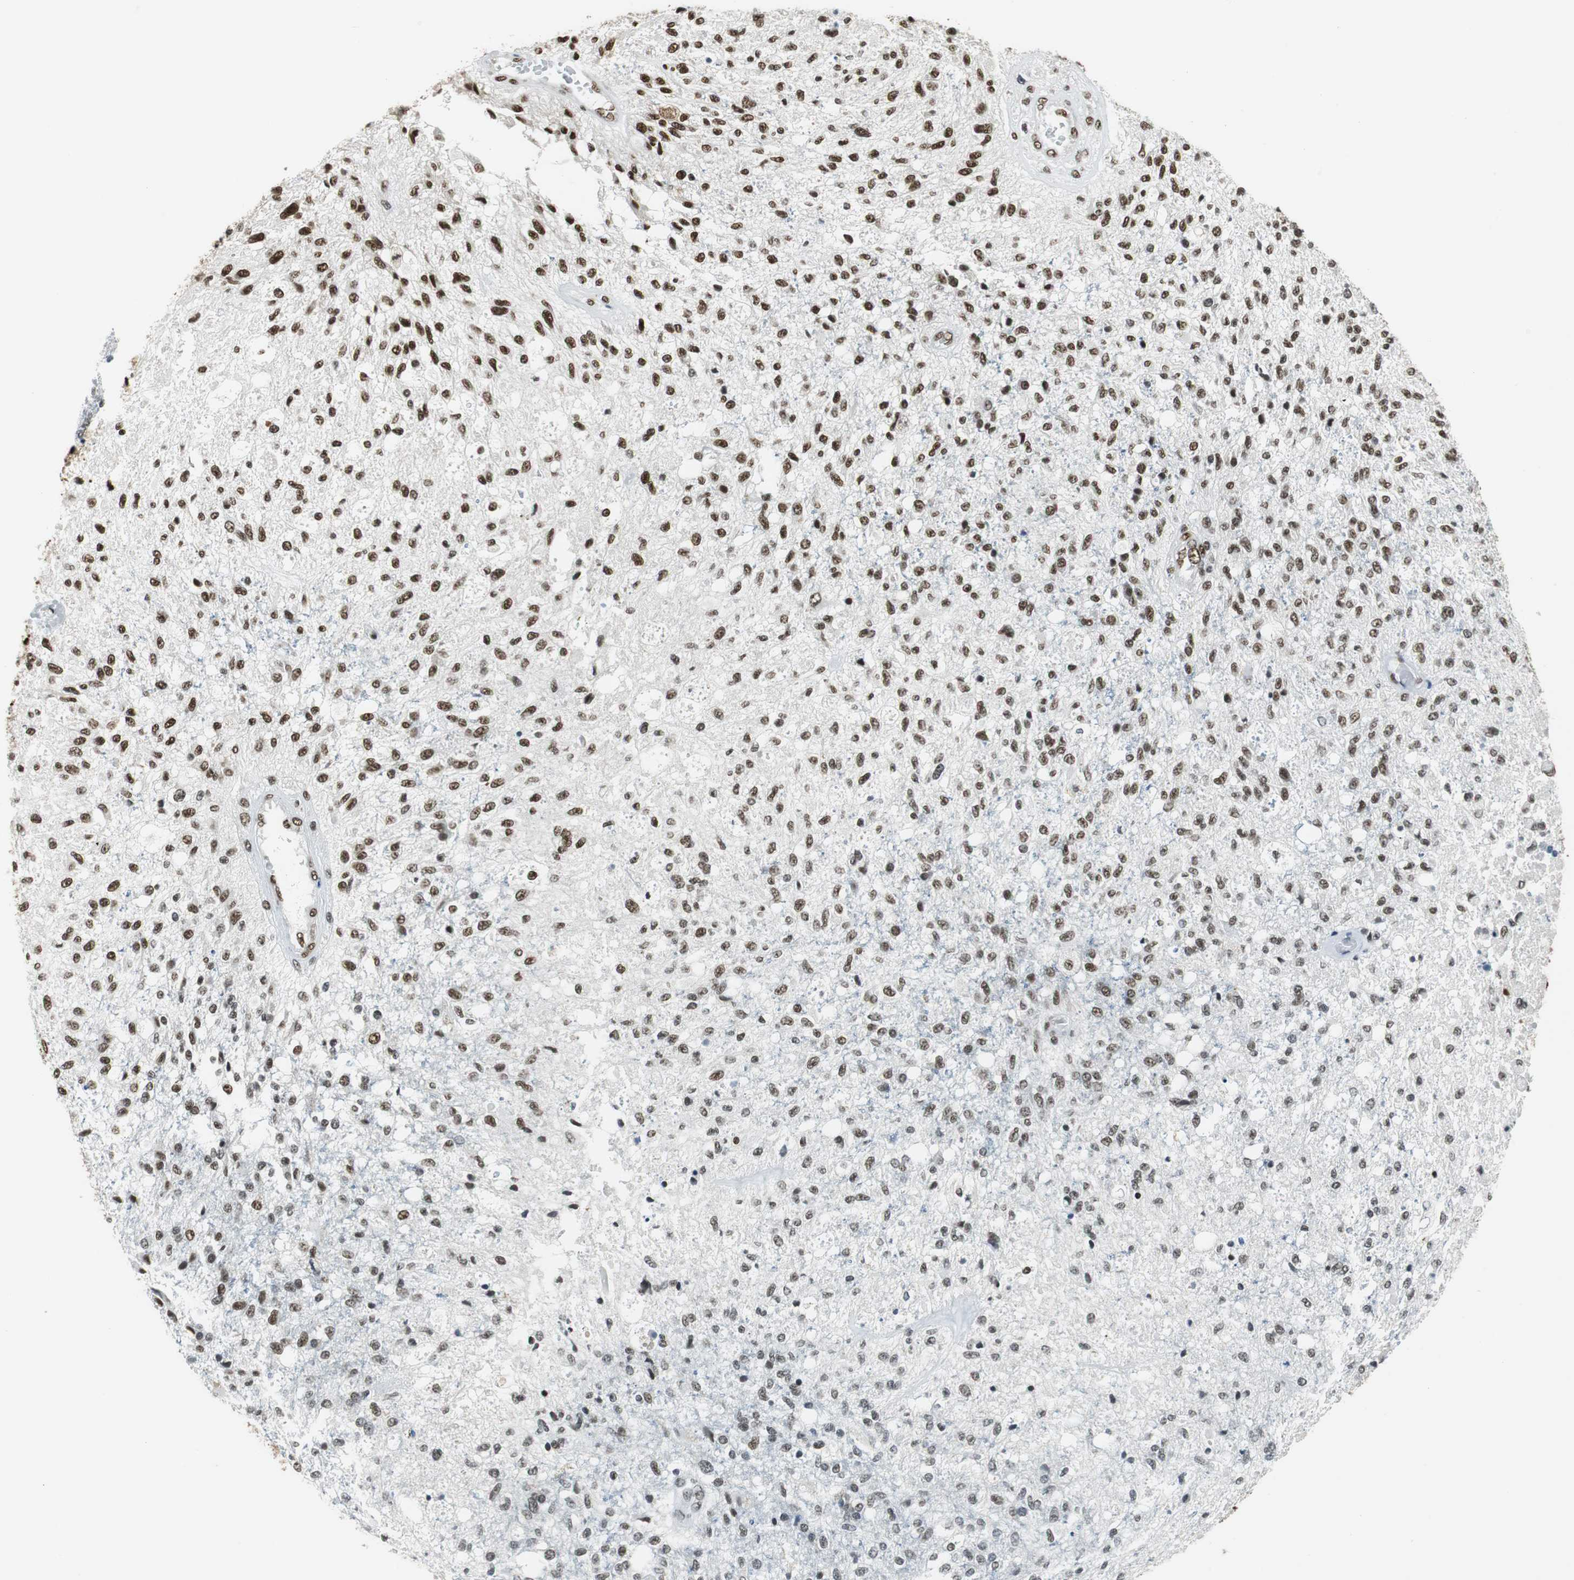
{"staining": {"intensity": "moderate", "quantity": ">75%", "location": "nuclear"}, "tissue": "glioma", "cell_type": "Tumor cells", "image_type": "cancer", "snomed": [{"axis": "morphology", "description": "Normal tissue, NOS"}, {"axis": "morphology", "description": "Glioma, malignant, High grade"}, {"axis": "topography", "description": "Cerebral cortex"}], "caption": "This is an image of immunohistochemistry staining of malignant glioma (high-grade), which shows moderate positivity in the nuclear of tumor cells.", "gene": "PRKDC", "patient": {"sex": "male", "age": 77}}